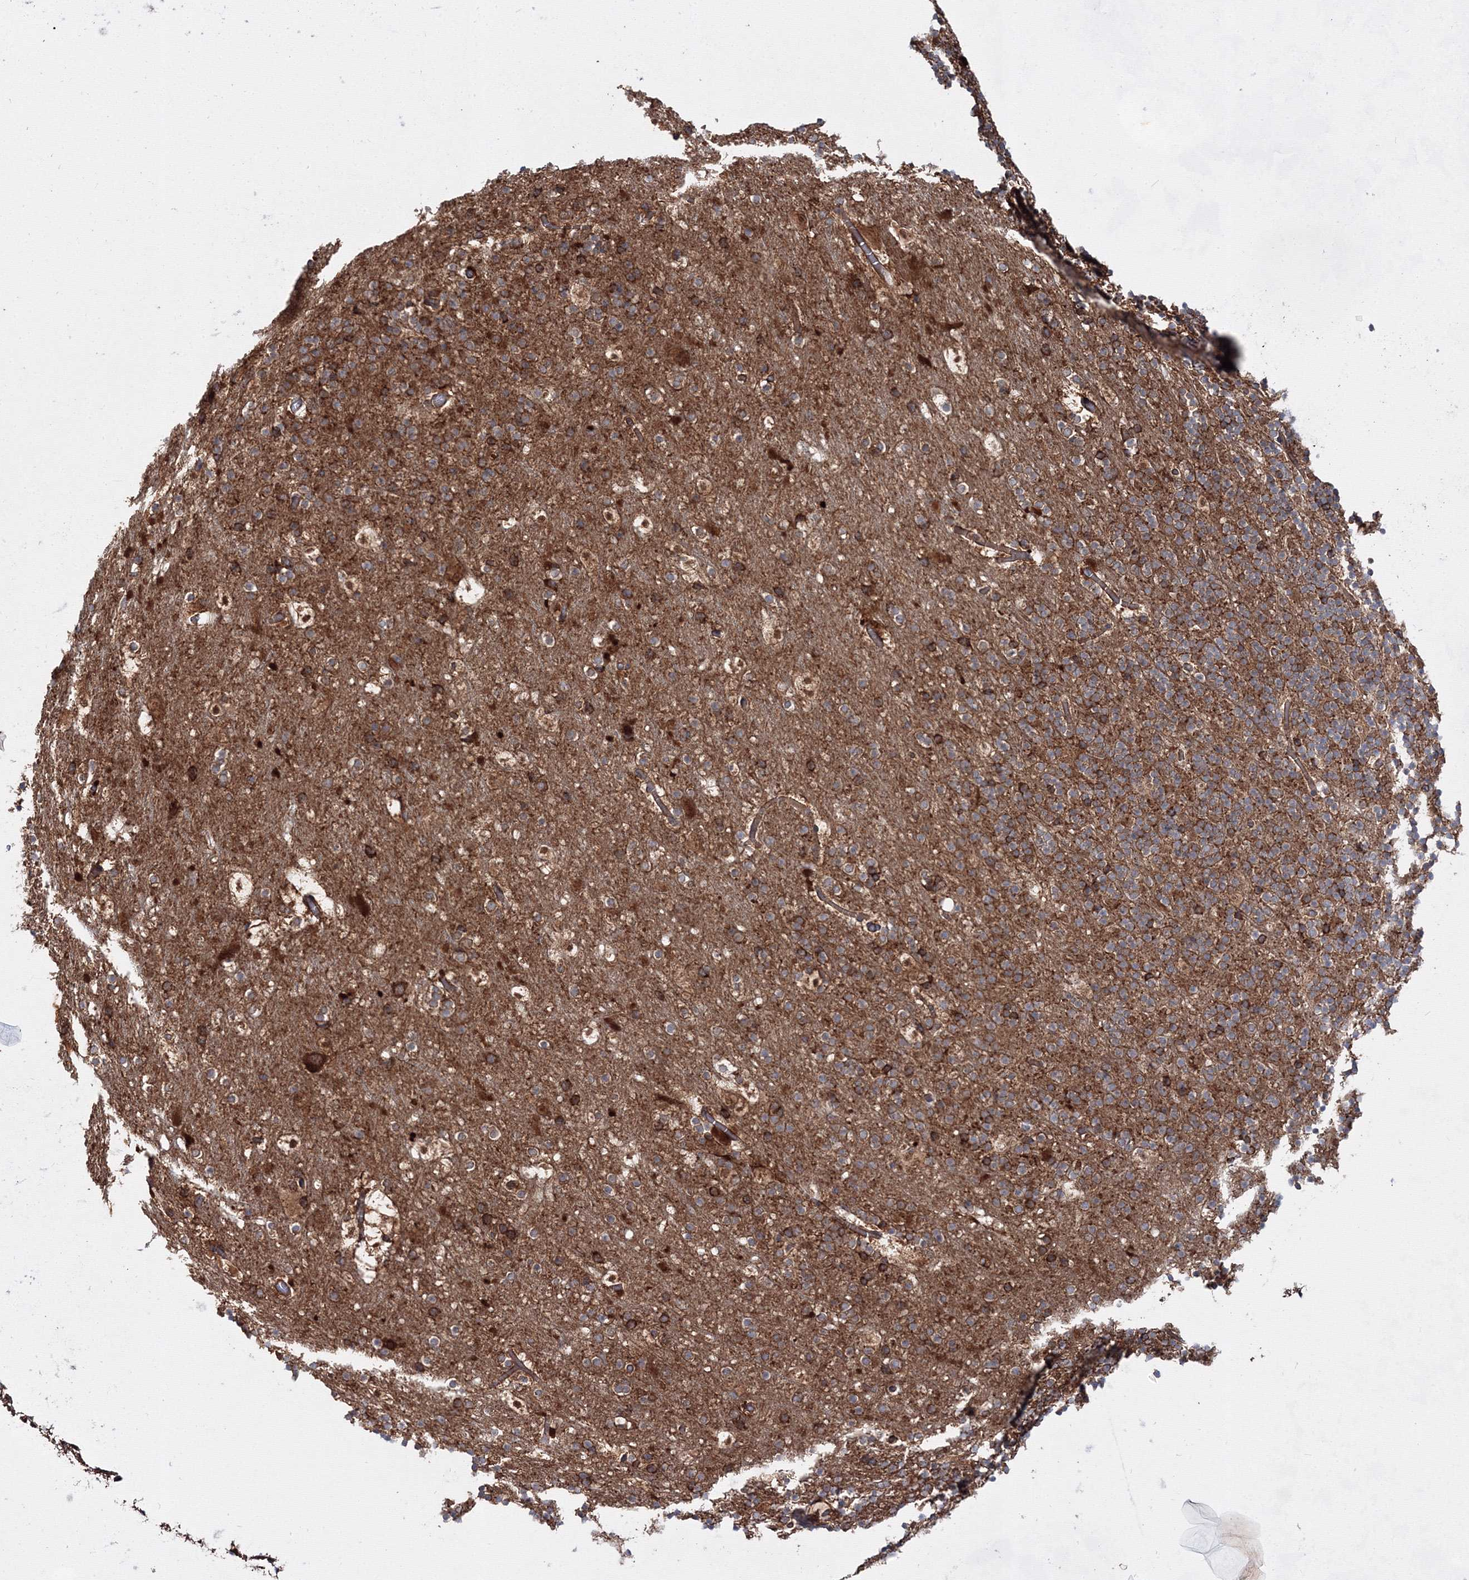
{"staining": {"intensity": "moderate", "quantity": ">75%", "location": "cytoplasmic/membranous"}, "tissue": "cerebellum", "cell_type": "Cells in granular layer", "image_type": "normal", "snomed": [{"axis": "morphology", "description": "Normal tissue, NOS"}, {"axis": "topography", "description": "Cerebellum"}], "caption": "Brown immunohistochemical staining in benign human cerebellum shows moderate cytoplasmic/membranous staining in about >75% of cells in granular layer.", "gene": "EXOC6", "patient": {"sex": "male", "age": 57}}